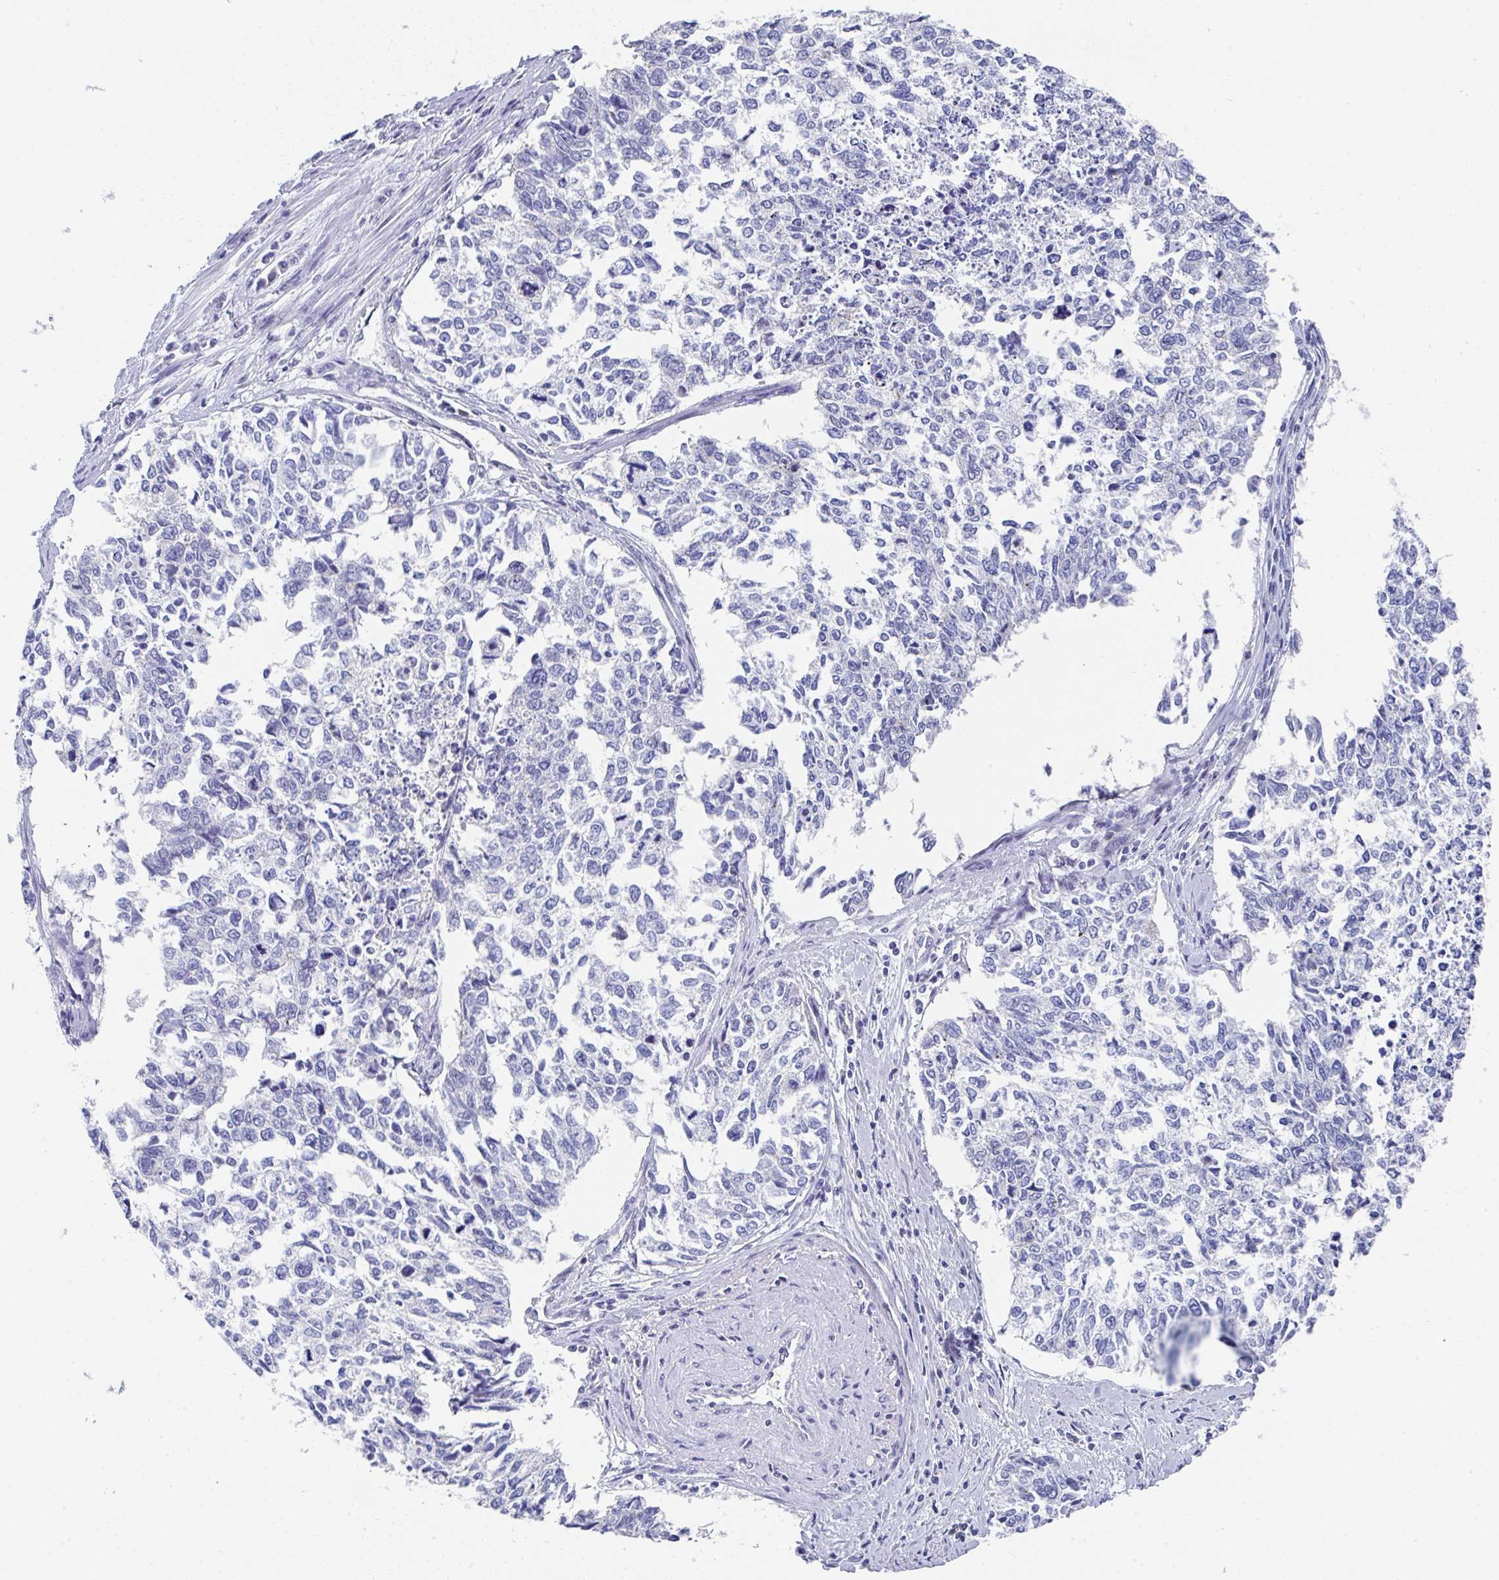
{"staining": {"intensity": "negative", "quantity": "none", "location": "none"}, "tissue": "cervical cancer", "cell_type": "Tumor cells", "image_type": "cancer", "snomed": [{"axis": "morphology", "description": "Adenocarcinoma, NOS"}, {"axis": "topography", "description": "Cervix"}], "caption": "An immunohistochemistry (IHC) micrograph of adenocarcinoma (cervical) is shown. There is no staining in tumor cells of adenocarcinoma (cervical).", "gene": "TNFRSF8", "patient": {"sex": "female", "age": 63}}